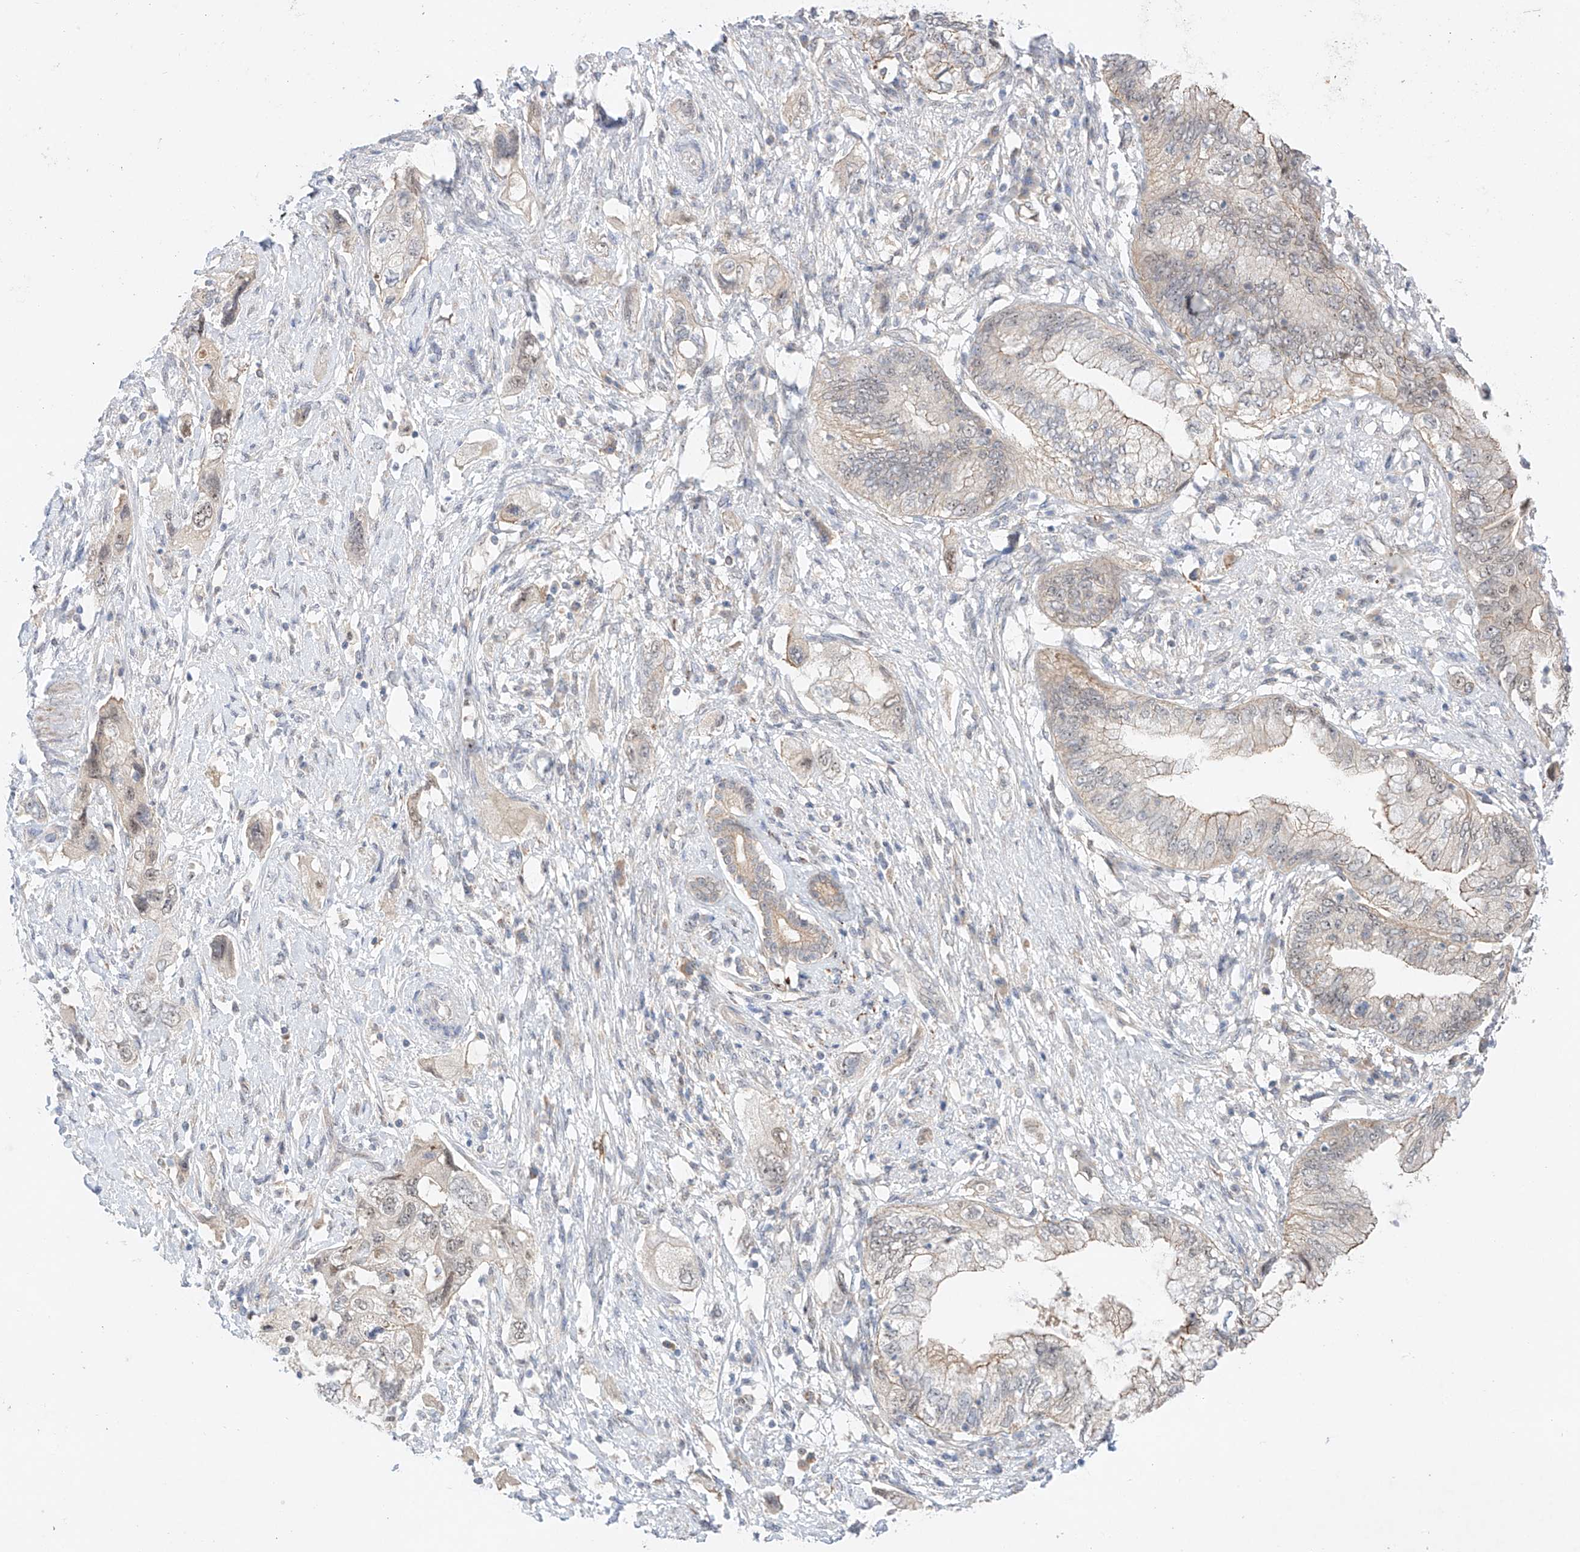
{"staining": {"intensity": "moderate", "quantity": "<25%", "location": "cytoplasmic/membranous"}, "tissue": "pancreatic cancer", "cell_type": "Tumor cells", "image_type": "cancer", "snomed": [{"axis": "morphology", "description": "Adenocarcinoma, NOS"}, {"axis": "topography", "description": "Pancreas"}], "caption": "DAB (3,3'-diaminobenzidine) immunohistochemical staining of adenocarcinoma (pancreatic) reveals moderate cytoplasmic/membranous protein positivity in approximately <25% of tumor cells.", "gene": "IL22RA2", "patient": {"sex": "female", "age": 73}}